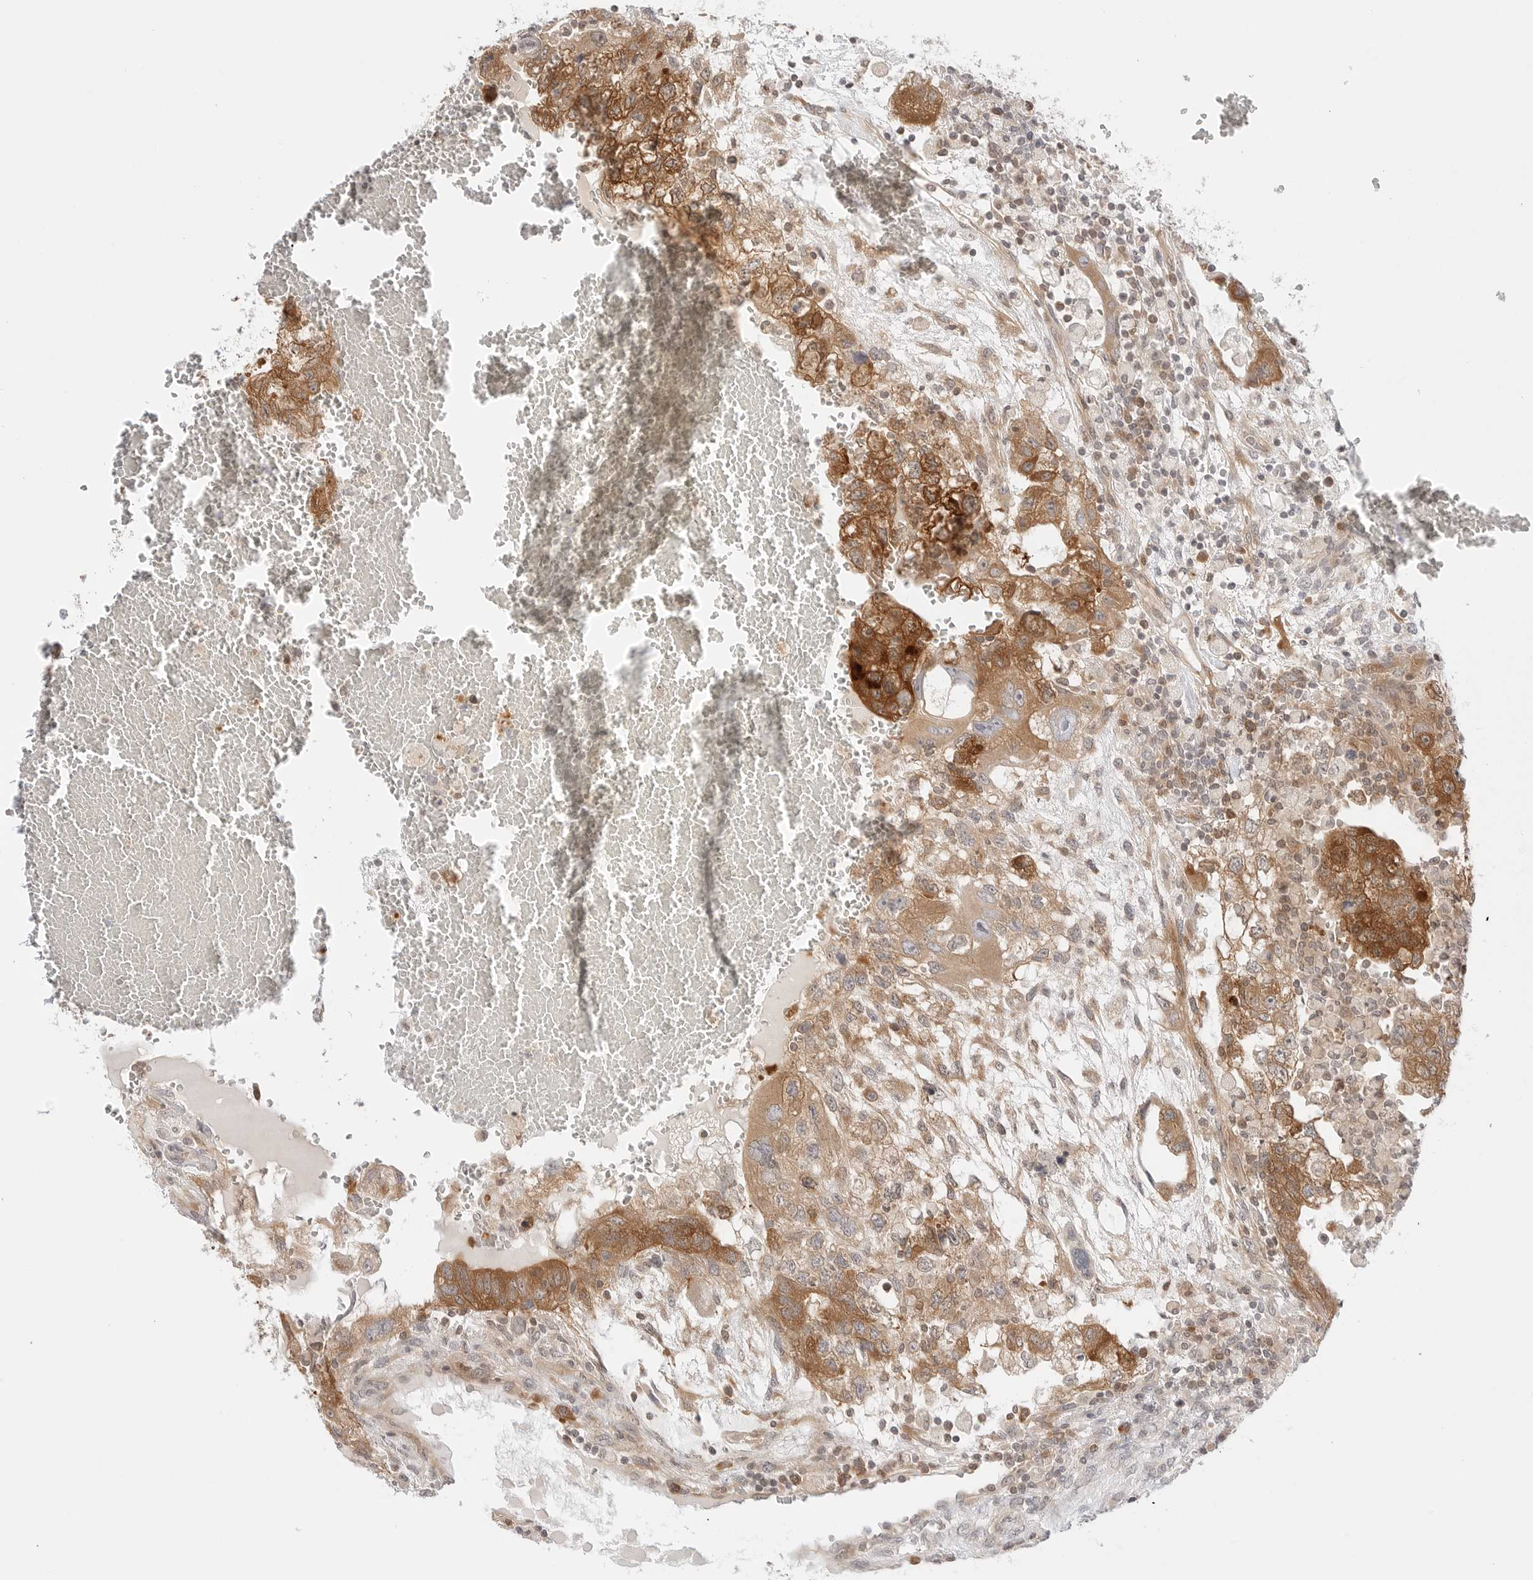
{"staining": {"intensity": "moderate", "quantity": ">75%", "location": "cytoplasmic/membranous"}, "tissue": "testis cancer", "cell_type": "Tumor cells", "image_type": "cancer", "snomed": [{"axis": "morphology", "description": "Carcinoma, Embryonal, NOS"}, {"axis": "topography", "description": "Testis"}], "caption": "Tumor cells exhibit medium levels of moderate cytoplasmic/membranous staining in approximately >75% of cells in human testis cancer (embryonal carcinoma).", "gene": "NUDC", "patient": {"sex": "male", "age": 36}}